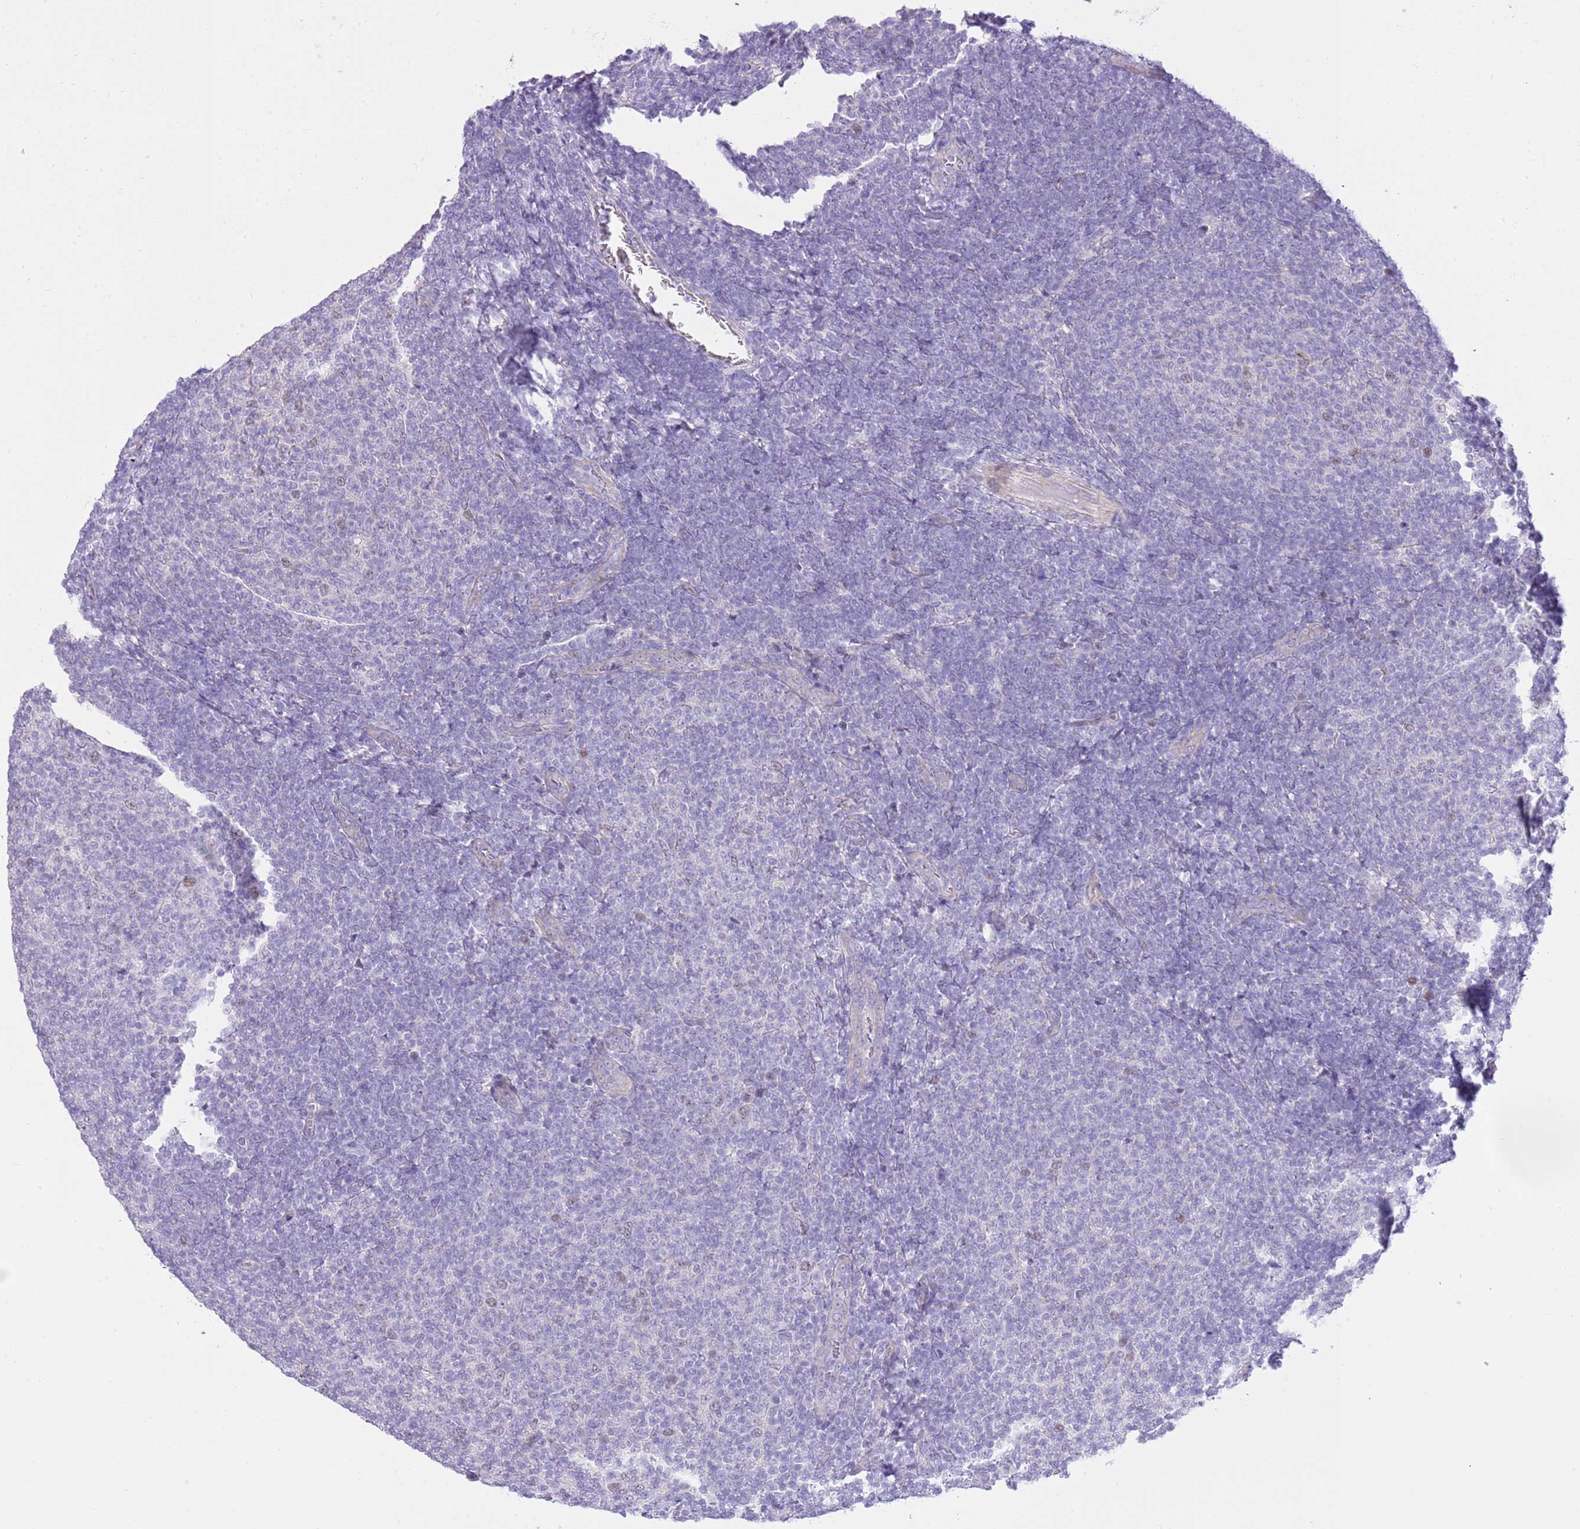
{"staining": {"intensity": "negative", "quantity": "none", "location": "none"}, "tissue": "lymphoma", "cell_type": "Tumor cells", "image_type": "cancer", "snomed": [{"axis": "morphology", "description": "Malignant lymphoma, non-Hodgkin's type, Low grade"}, {"axis": "topography", "description": "Lymph node"}], "caption": "Immunohistochemistry micrograph of lymphoma stained for a protein (brown), which reveals no staining in tumor cells. (DAB immunohistochemistry (IHC) visualized using brightfield microscopy, high magnification).", "gene": "FBRSL1", "patient": {"sex": "male", "age": 66}}